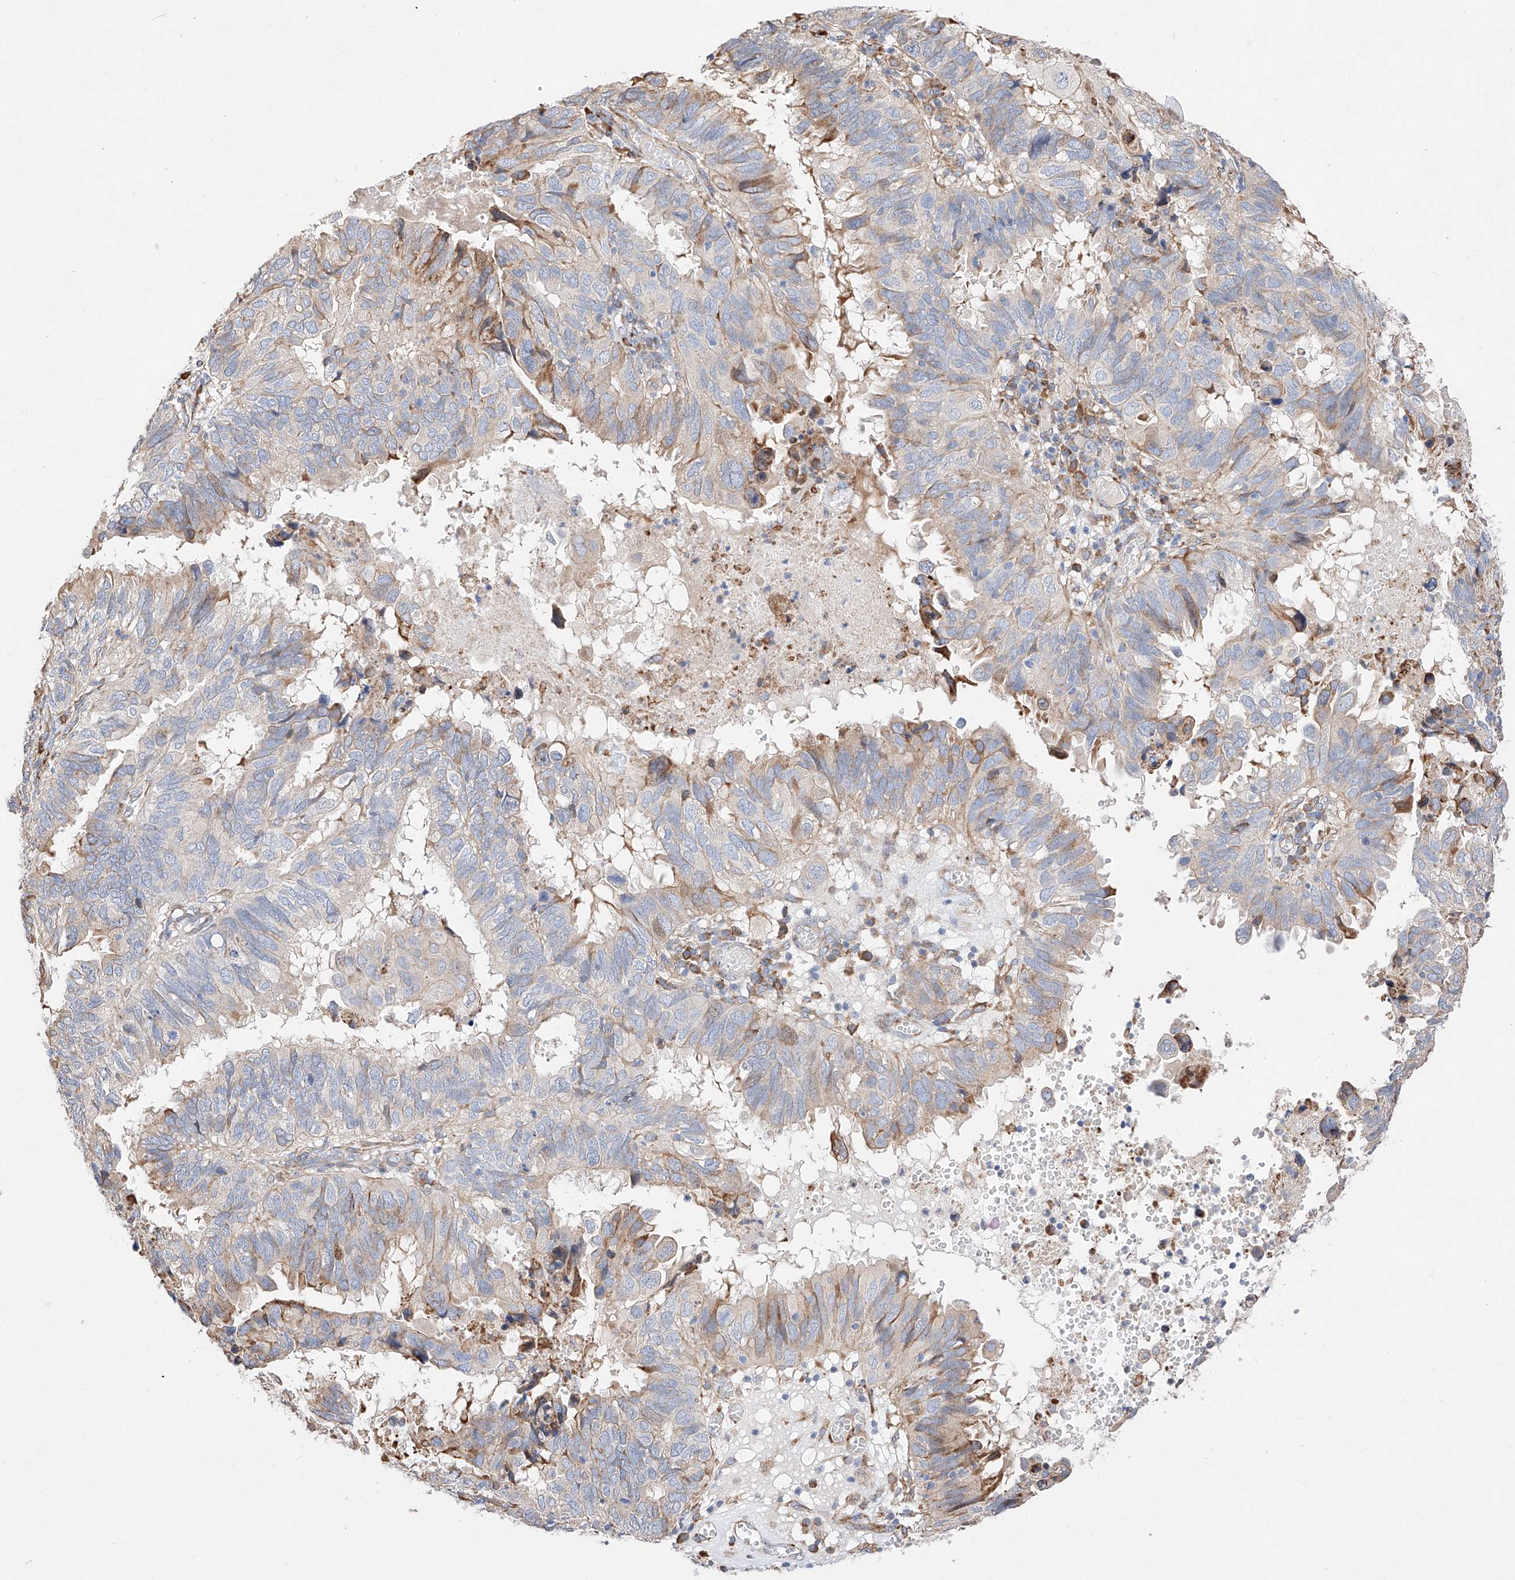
{"staining": {"intensity": "weak", "quantity": "<25%", "location": "cytoplasmic/membranous"}, "tissue": "endometrial cancer", "cell_type": "Tumor cells", "image_type": "cancer", "snomed": [{"axis": "morphology", "description": "Adenocarcinoma, NOS"}, {"axis": "topography", "description": "Uterus"}], "caption": "An image of adenocarcinoma (endometrial) stained for a protein shows no brown staining in tumor cells.", "gene": "ATP9B", "patient": {"sex": "female", "age": 77}}